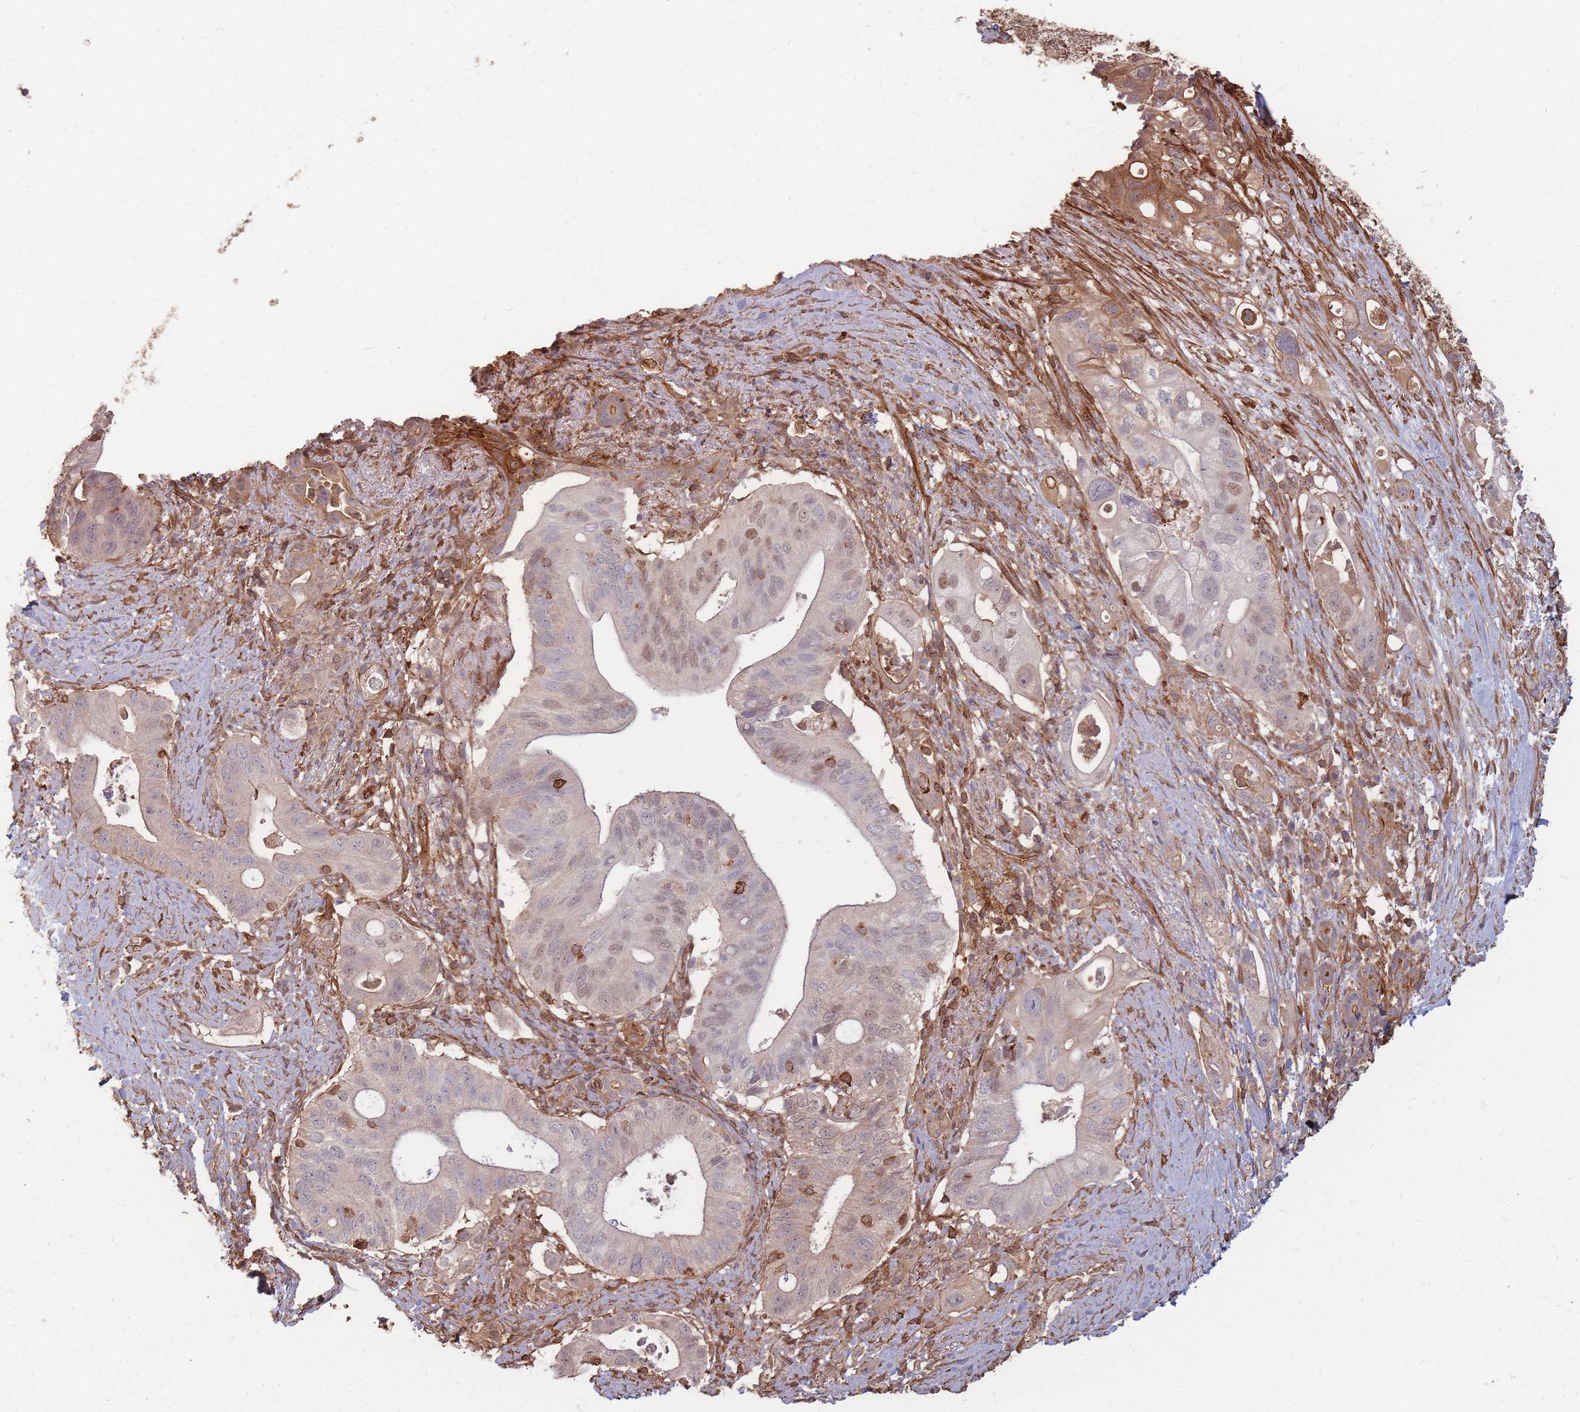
{"staining": {"intensity": "moderate", "quantity": "<25%", "location": "nuclear"}, "tissue": "pancreatic cancer", "cell_type": "Tumor cells", "image_type": "cancer", "snomed": [{"axis": "morphology", "description": "Adenocarcinoma, NOS"}, {"axis": "topography", "description": "Pancreas"}], "caption": "Tumor cells display low levels of moderate nuclear staining in about <25% of cells in adenocarcinoma (pancreatic).", "gene": "PLS3", "patient": {"sex": "female", "age": 72}}